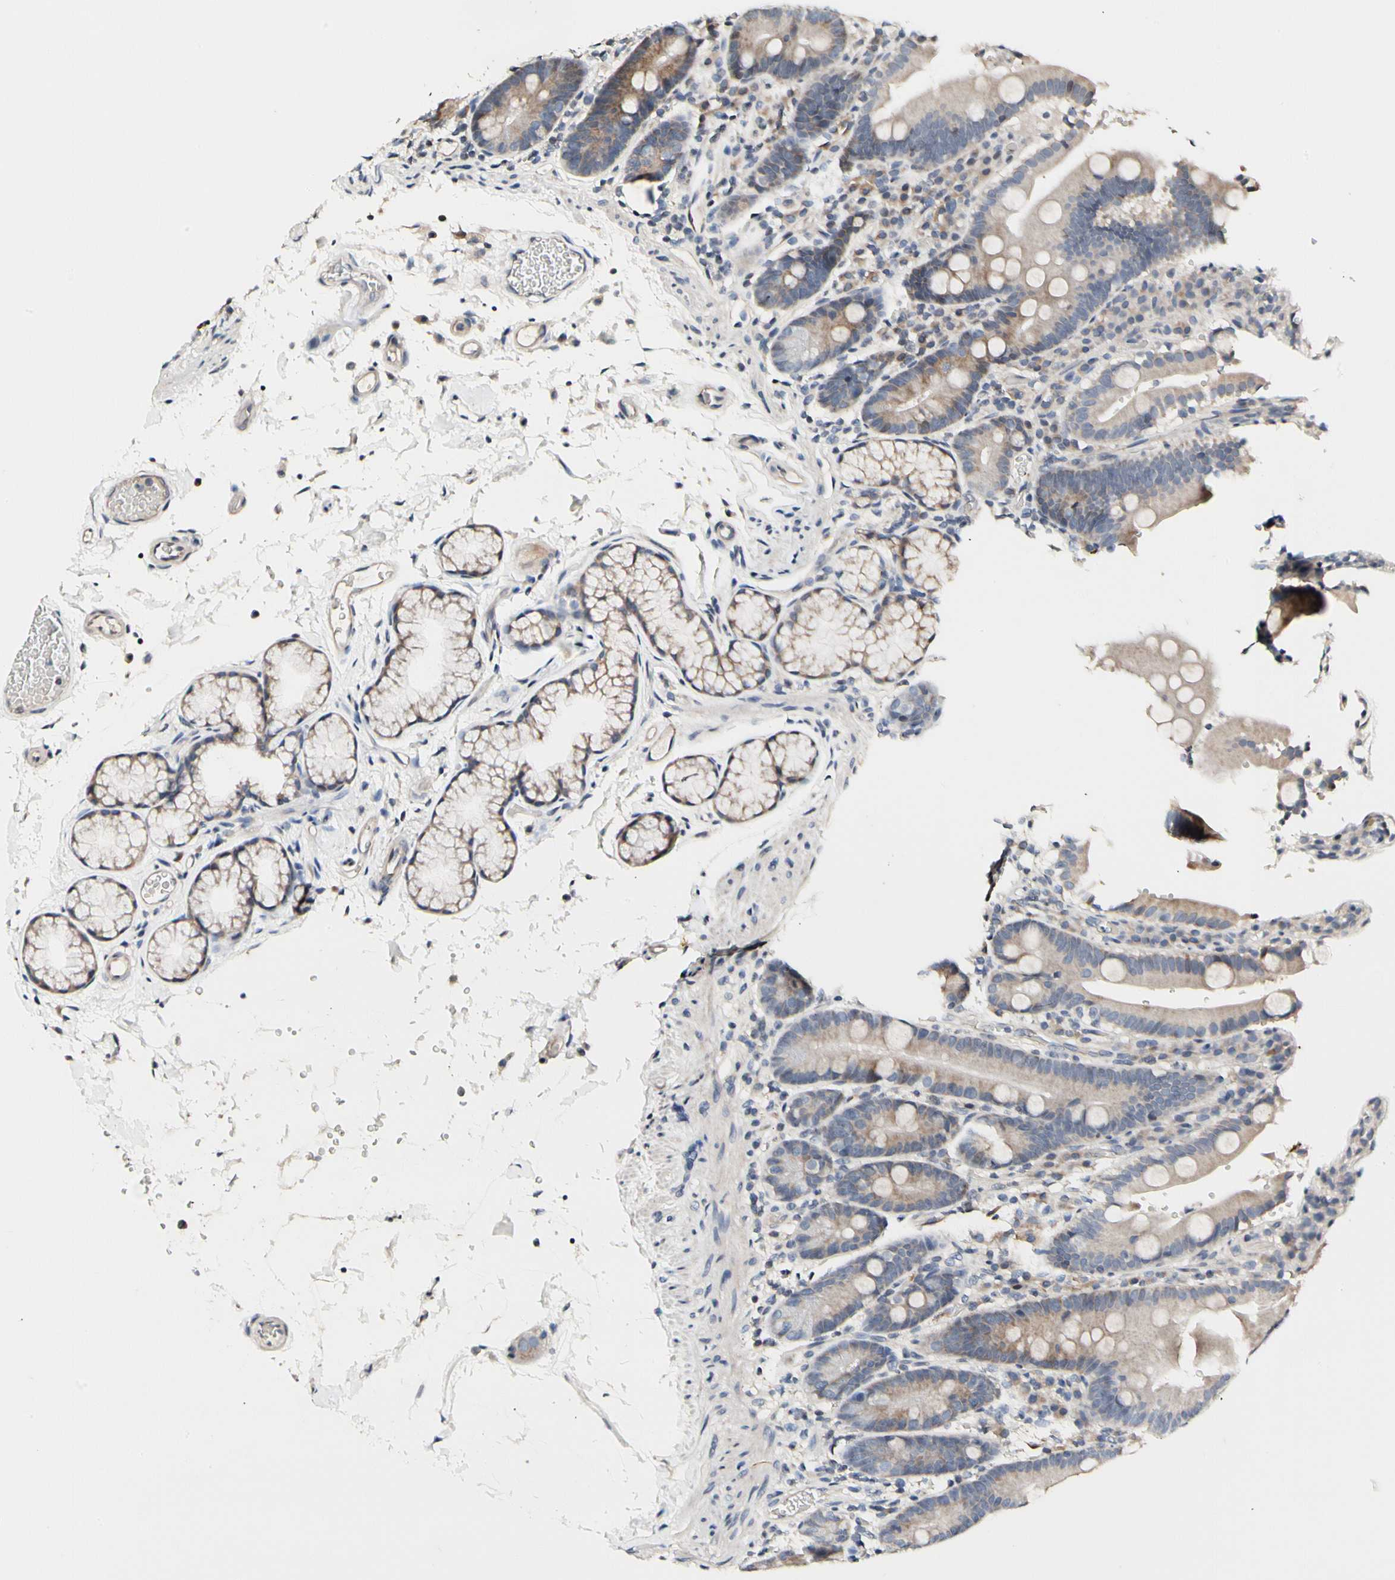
{"staining": {"intensity": "moderate", "quantity": ">75%", "location": "cytoplasmic/membranous"}, "tissue": "duodenum", "cell_type": "Glandular cells", "image_type": "normal", "snomed": [{"axis": "morphology", "description": "Normal tissue, NOS"}, {"axis": "topography", "description": "Small intestine, NOS"}], "caption": "Protein expression analysis of unremarkable duodenum demonstrates moderate cytoplasmic/membranous positivity in about >75% of glandular cells. The protein of interest is shown in brown color, while the nuclei are stained blue.", "gene": "SOX30", "patient": {"sex": "female", "age": 71}}